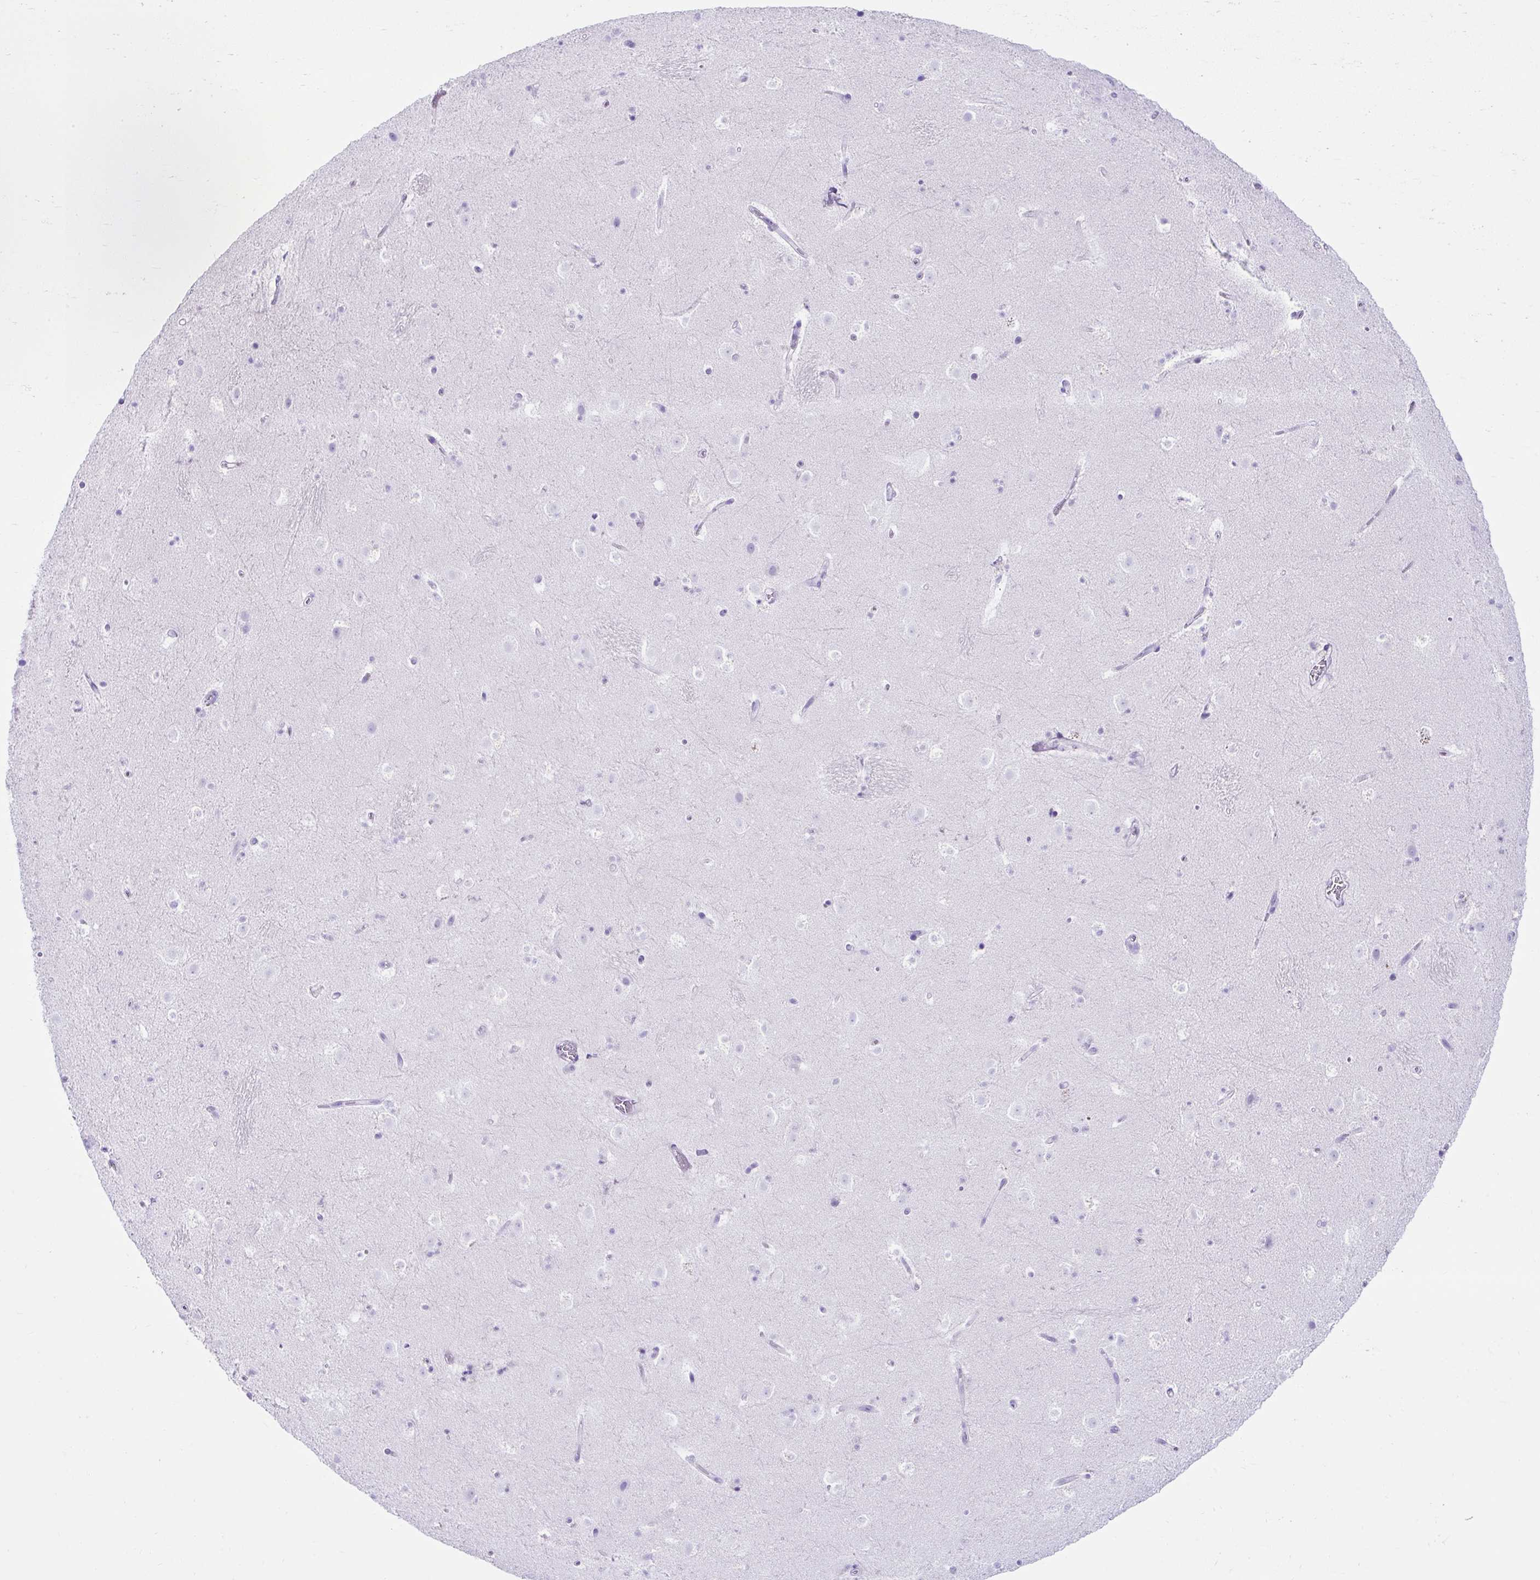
{"staining": {"intensity": "negative", "quantity": "none", "location": "none"}, "tissue": "caudate", "cell_type": "Glial cells", "image_type": "normal", "snomed": [{"axis": "morphology", "description": "Normal tissue, NOS"}, {"axis": "topography", "description": "Lateral ventricle wall"}], "caption": "Caudate stained for a protein using IHC demonstrates no expression glial cells.", "gene": "KRT12", "patient": {"sex": "male", "age": 37}}